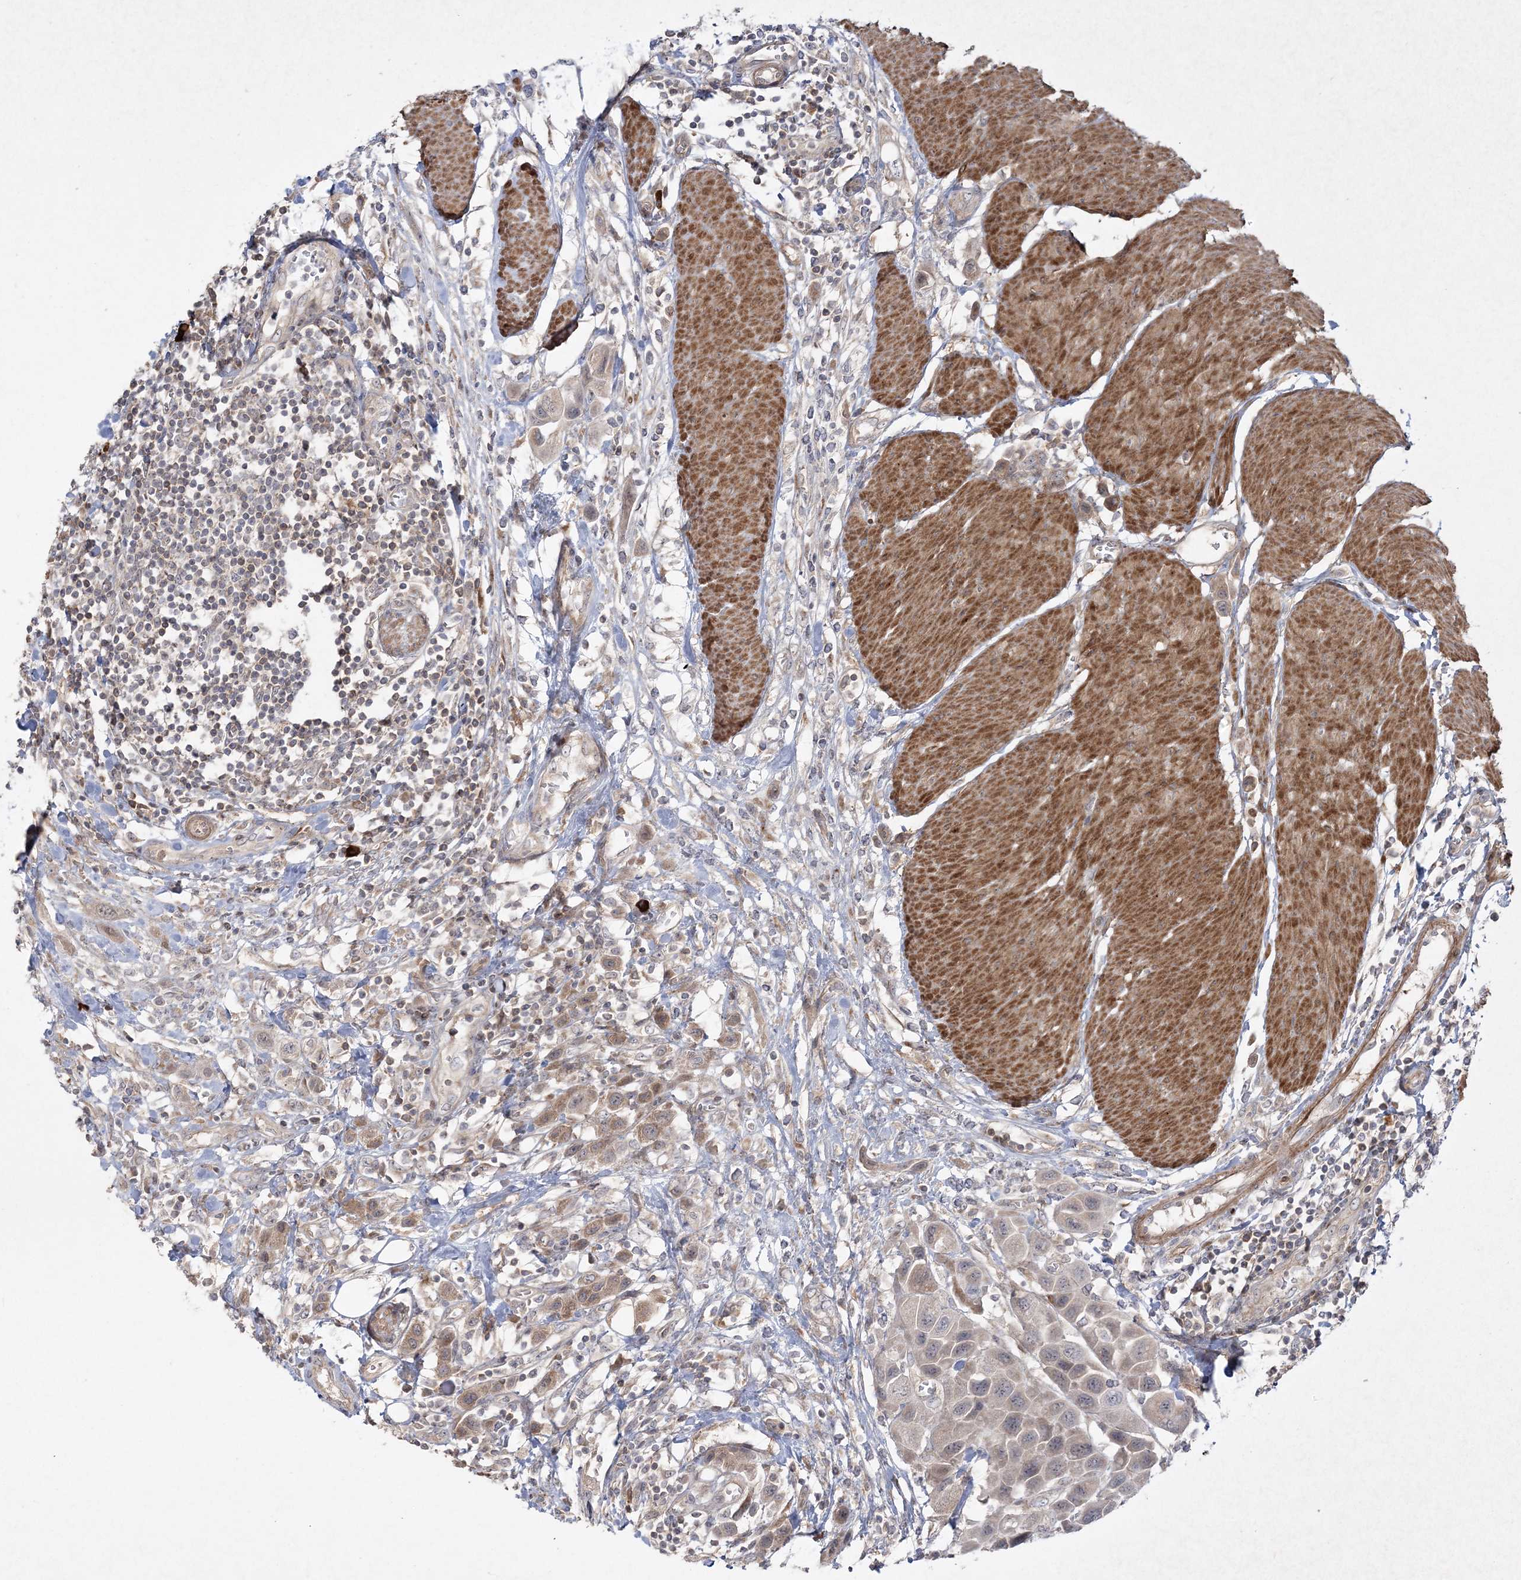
{"staining": {"intensity": "weak", "quantity": "25%-75%", "location": "cytoplasmic/membranous"}, "tissue": "urothelial cancer", "cell_type": "Tumor cells", "image_type": "cancer", "snomed": [{"axis": "morphology", "description": "Urothelial carcinoma, High grade"}, {"axis": "topography", "description": "Urinary bladder"}], "caption": "There is low levels of weak cytoplasmic/membranous staining in tumor cells of high-grade urothelial carcinoma, as demonstrated by immunohistochemical staining (brown color).", "gene": "MOCS2", "patient": {"sex": "male", "age": 50}}